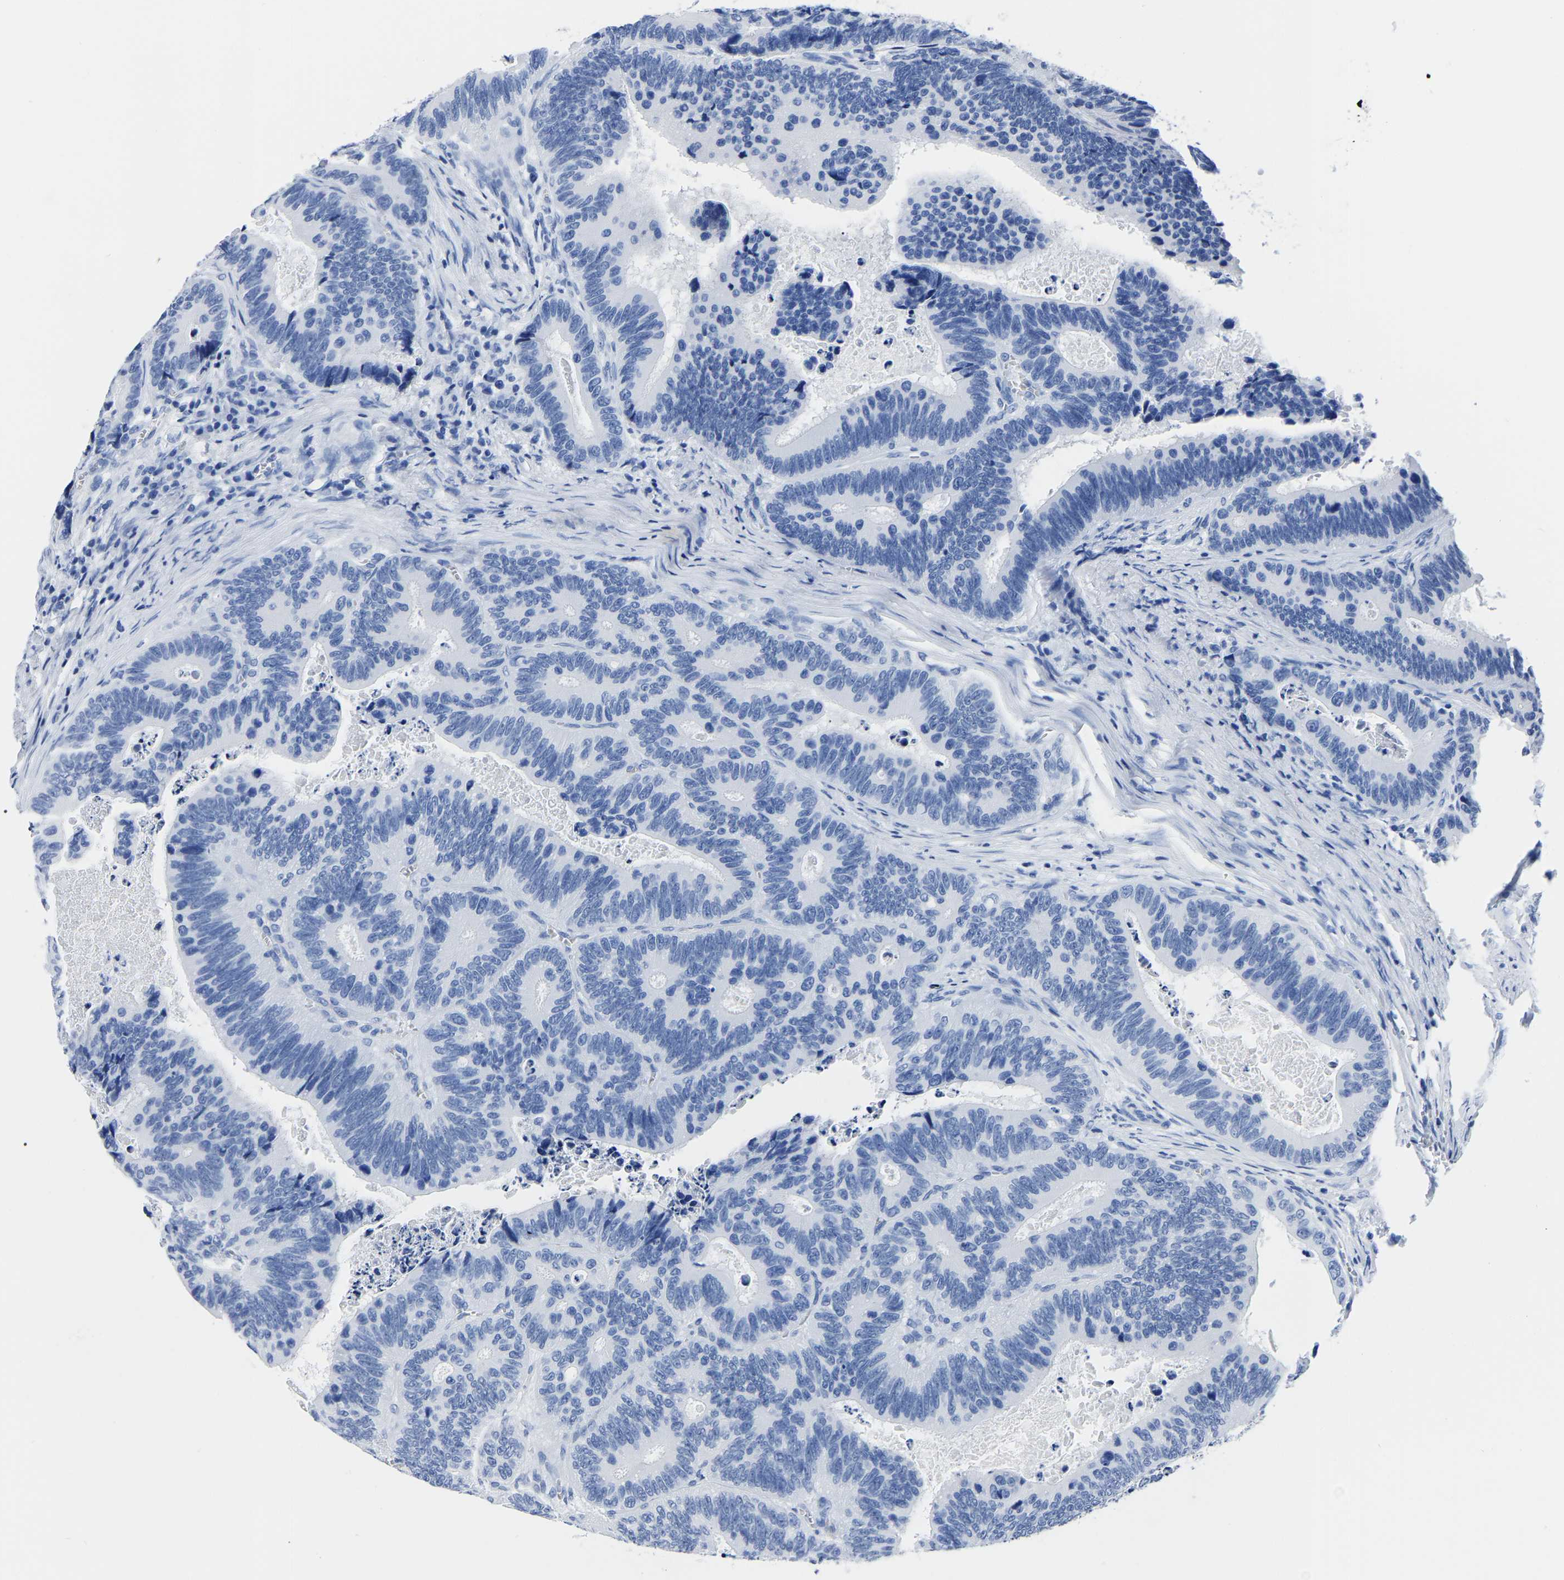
{"staining": {"intensity": "negative", "quantity": "none", "location": "none"}, "tissue": "colorectal cancer", "cell_type": "Tumor cells", "image_type": "cancer", "snomed": [{"axis": "morphology", "description": "Inflammation, NOS"}, {"axis": "morphology", "description": "Adenocarcinoma, NOS"}, {"axis": "topography", "description": "Colon"}], "caption": "Immunohistochemistry (IHC) of human colorectal adenocarcinoma exhibits no expression in tumor cells. The staining was performed using DAB (3,3'-diaminobenzidine) to visualize the protein expression in brown, while the nuclei were stained in blue with hematoxylin (Magnification: 20x).", "gene": "IMPG2", "patient": {"sex": "male", "age": 72}}